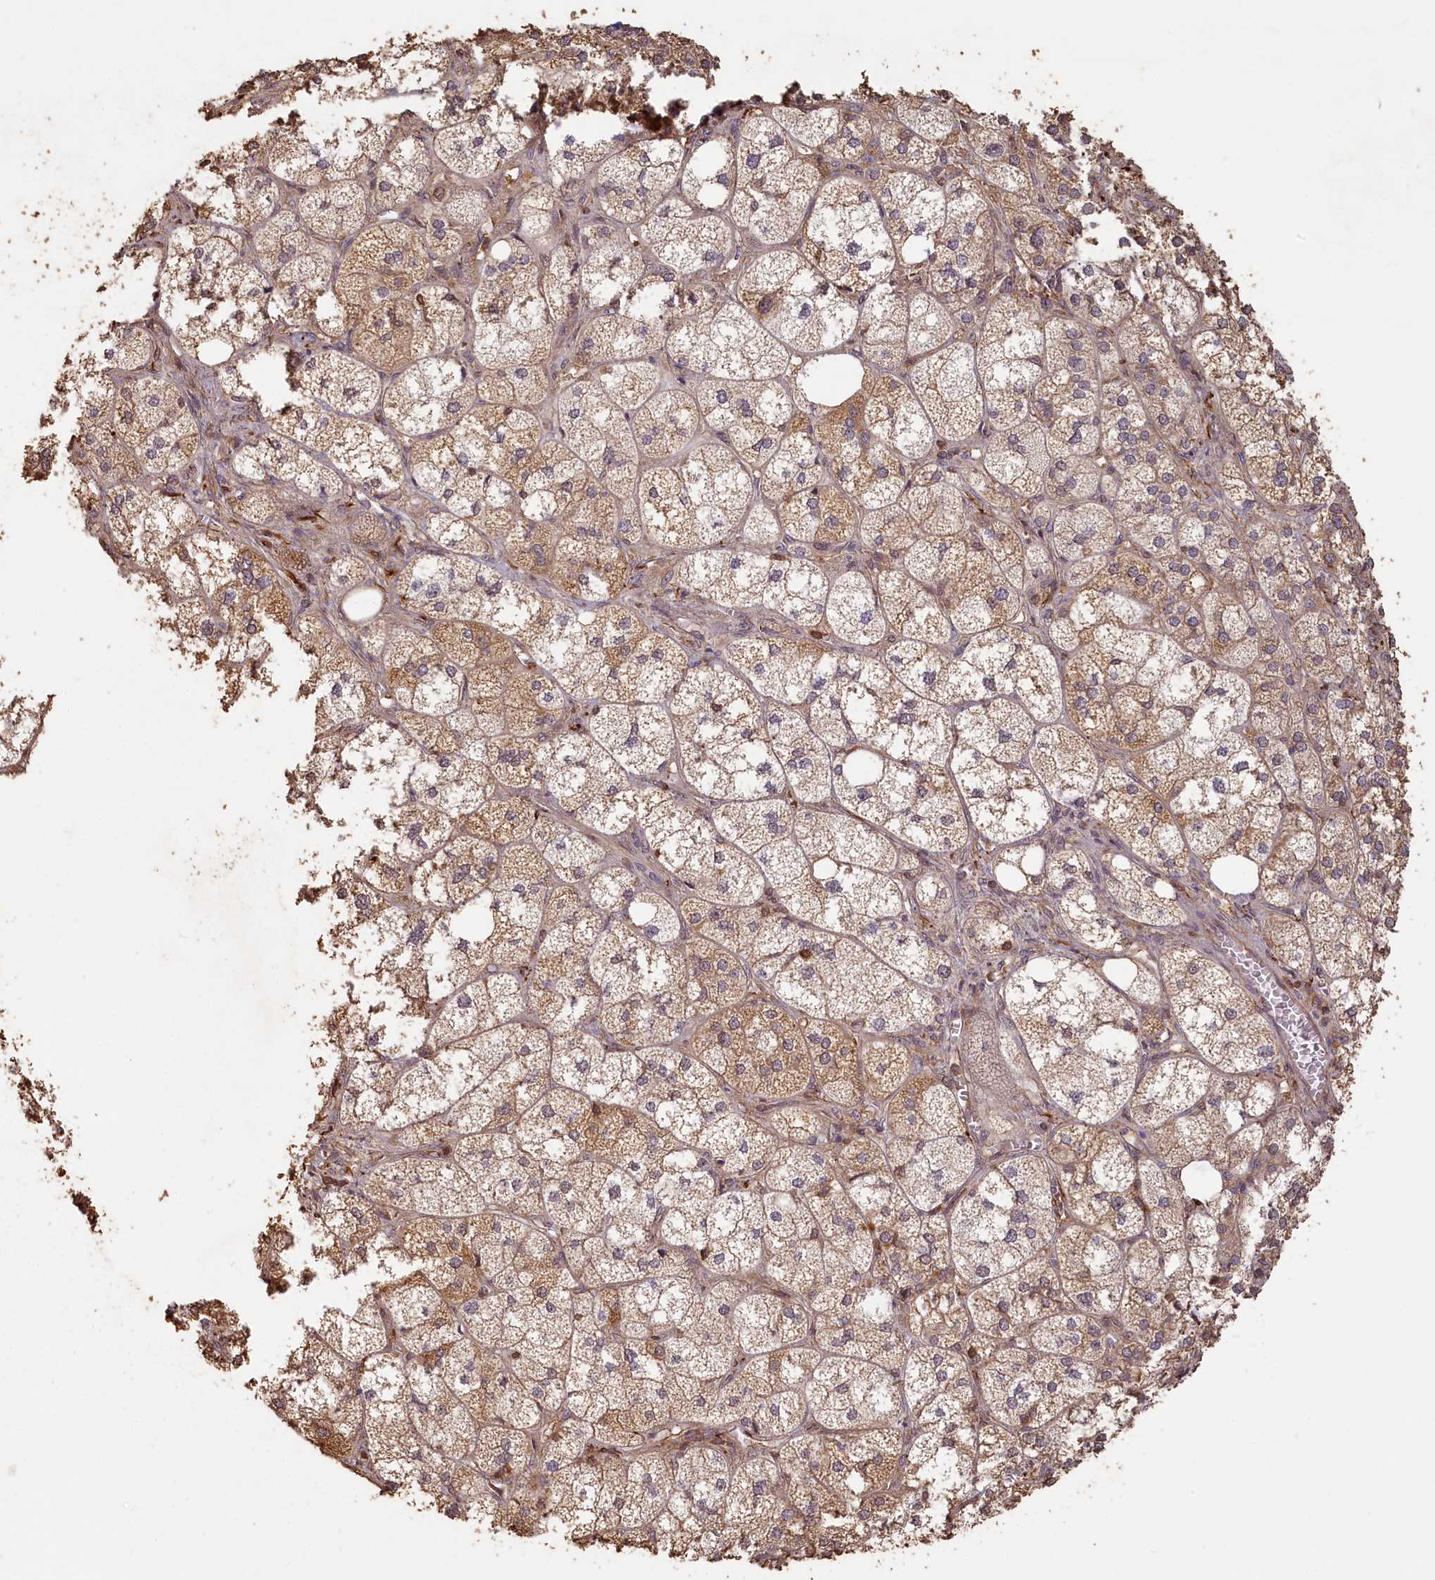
{"staining": {"intensity": "moderate", "quantity": ">75%", "location": "cytoplasmic/membranous,nuclear"}, "tissue": "adrenal gland", "cell_type": "Glandular cells", "image_type": "normal", "snomed": [{"axis": "morphology", "description": "Normal tissue, NOS"}, {"axis": "topography", "description": "Adrenal gland"}], "caption": "DAB immunohistochemical staining of normal adrenal gland reveals moderate cytoplasmic/membranous,nuclear protein positivity in approximately >75% of glandular cells.", "gene": "MADD", "patient": {"sex": "female", "age": 61}}